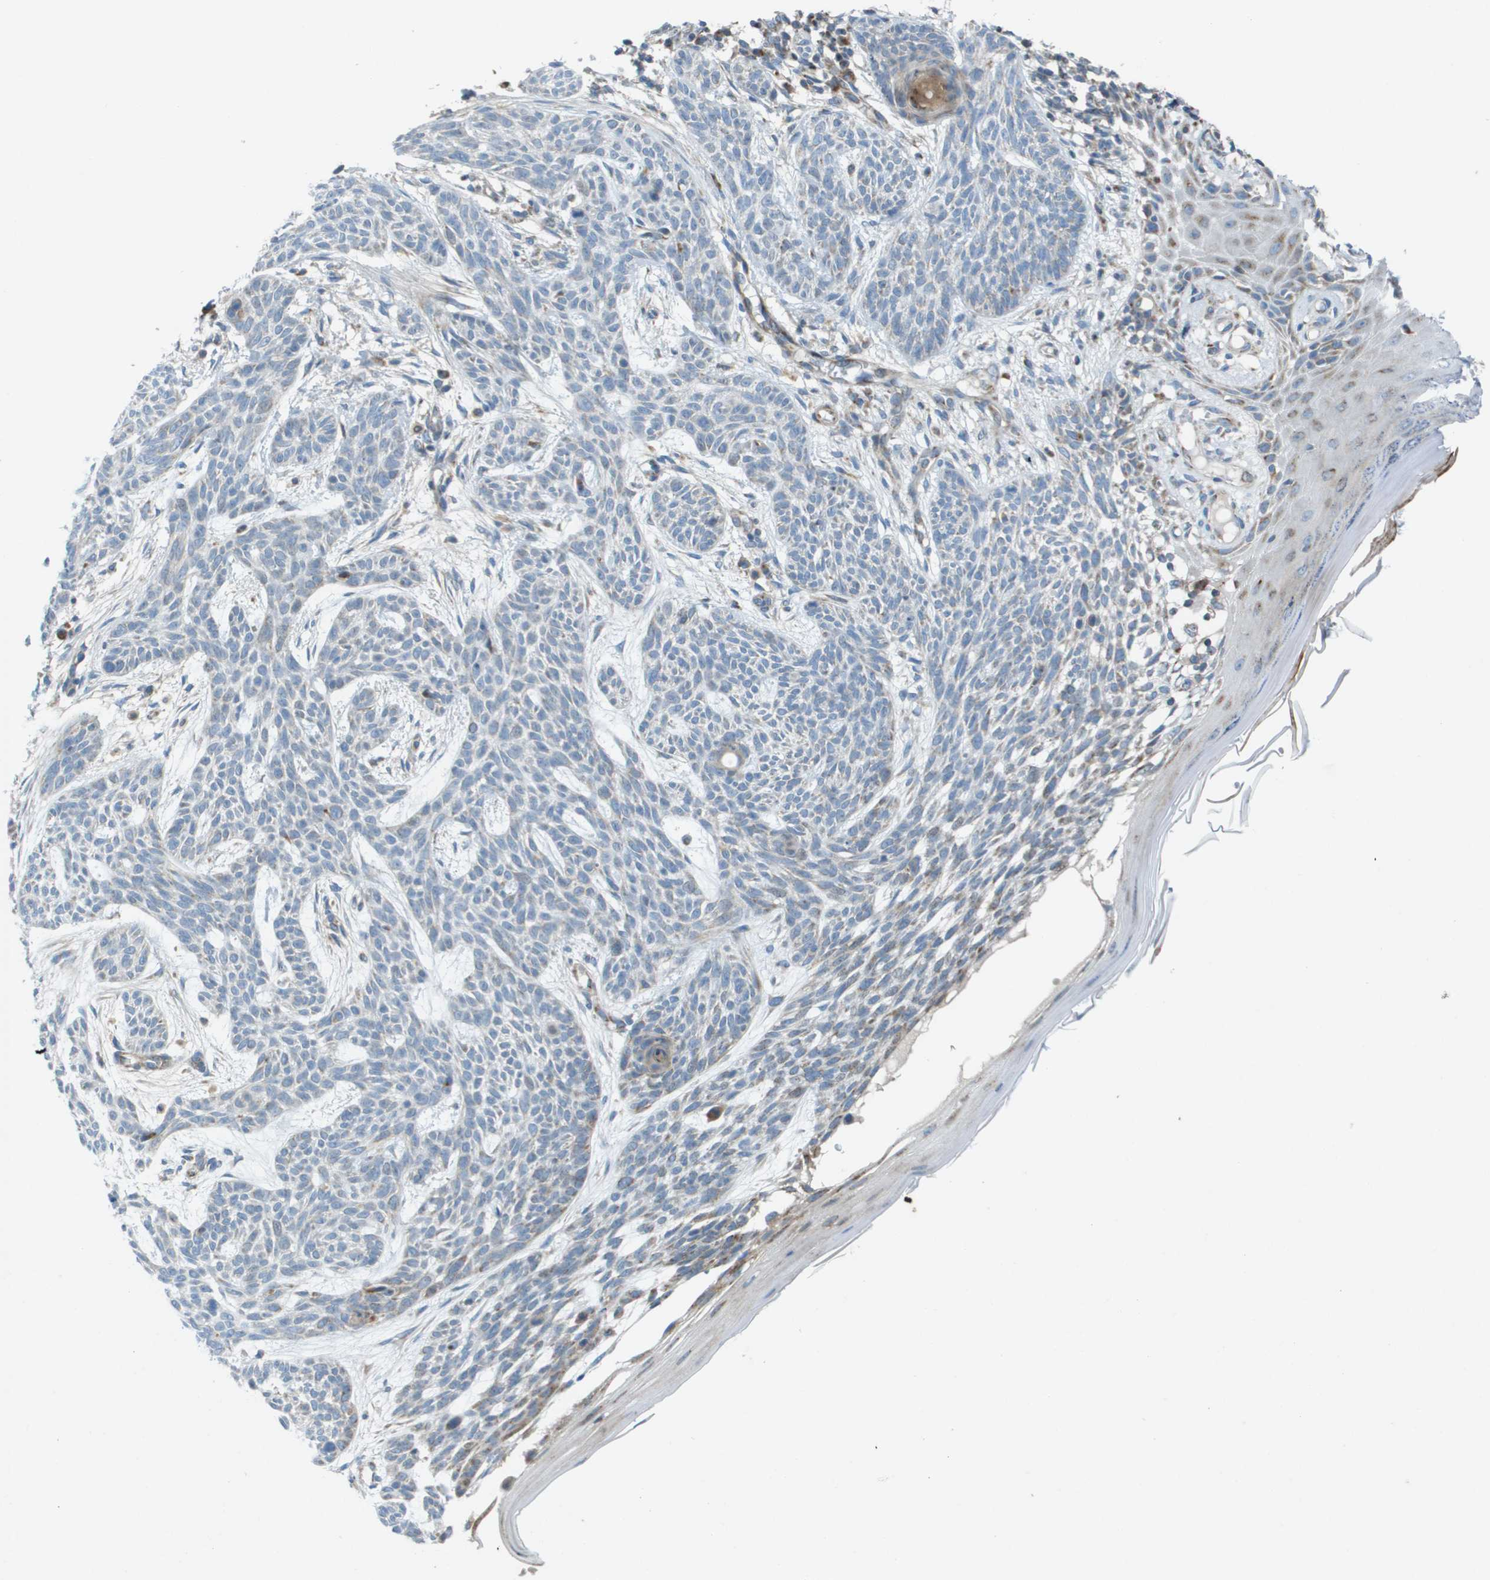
{"staining": {"intensity": "negative", "quantity": "none", "location": "none"}, "tissue": "skin cancer", "cell_type": "Tumor cells", "image_type": "cancer", "snomed": [{"axis": "morphology", "description": "Basal cell carcinoma"}, {"axis": "topography", "description": "Skin"}], "caption": "Tumor cells show no significant expression in skin cancer (basal cell carcinoma).", "gene": "GALNT6", "patient": {"sex": "female", "age": 59}}